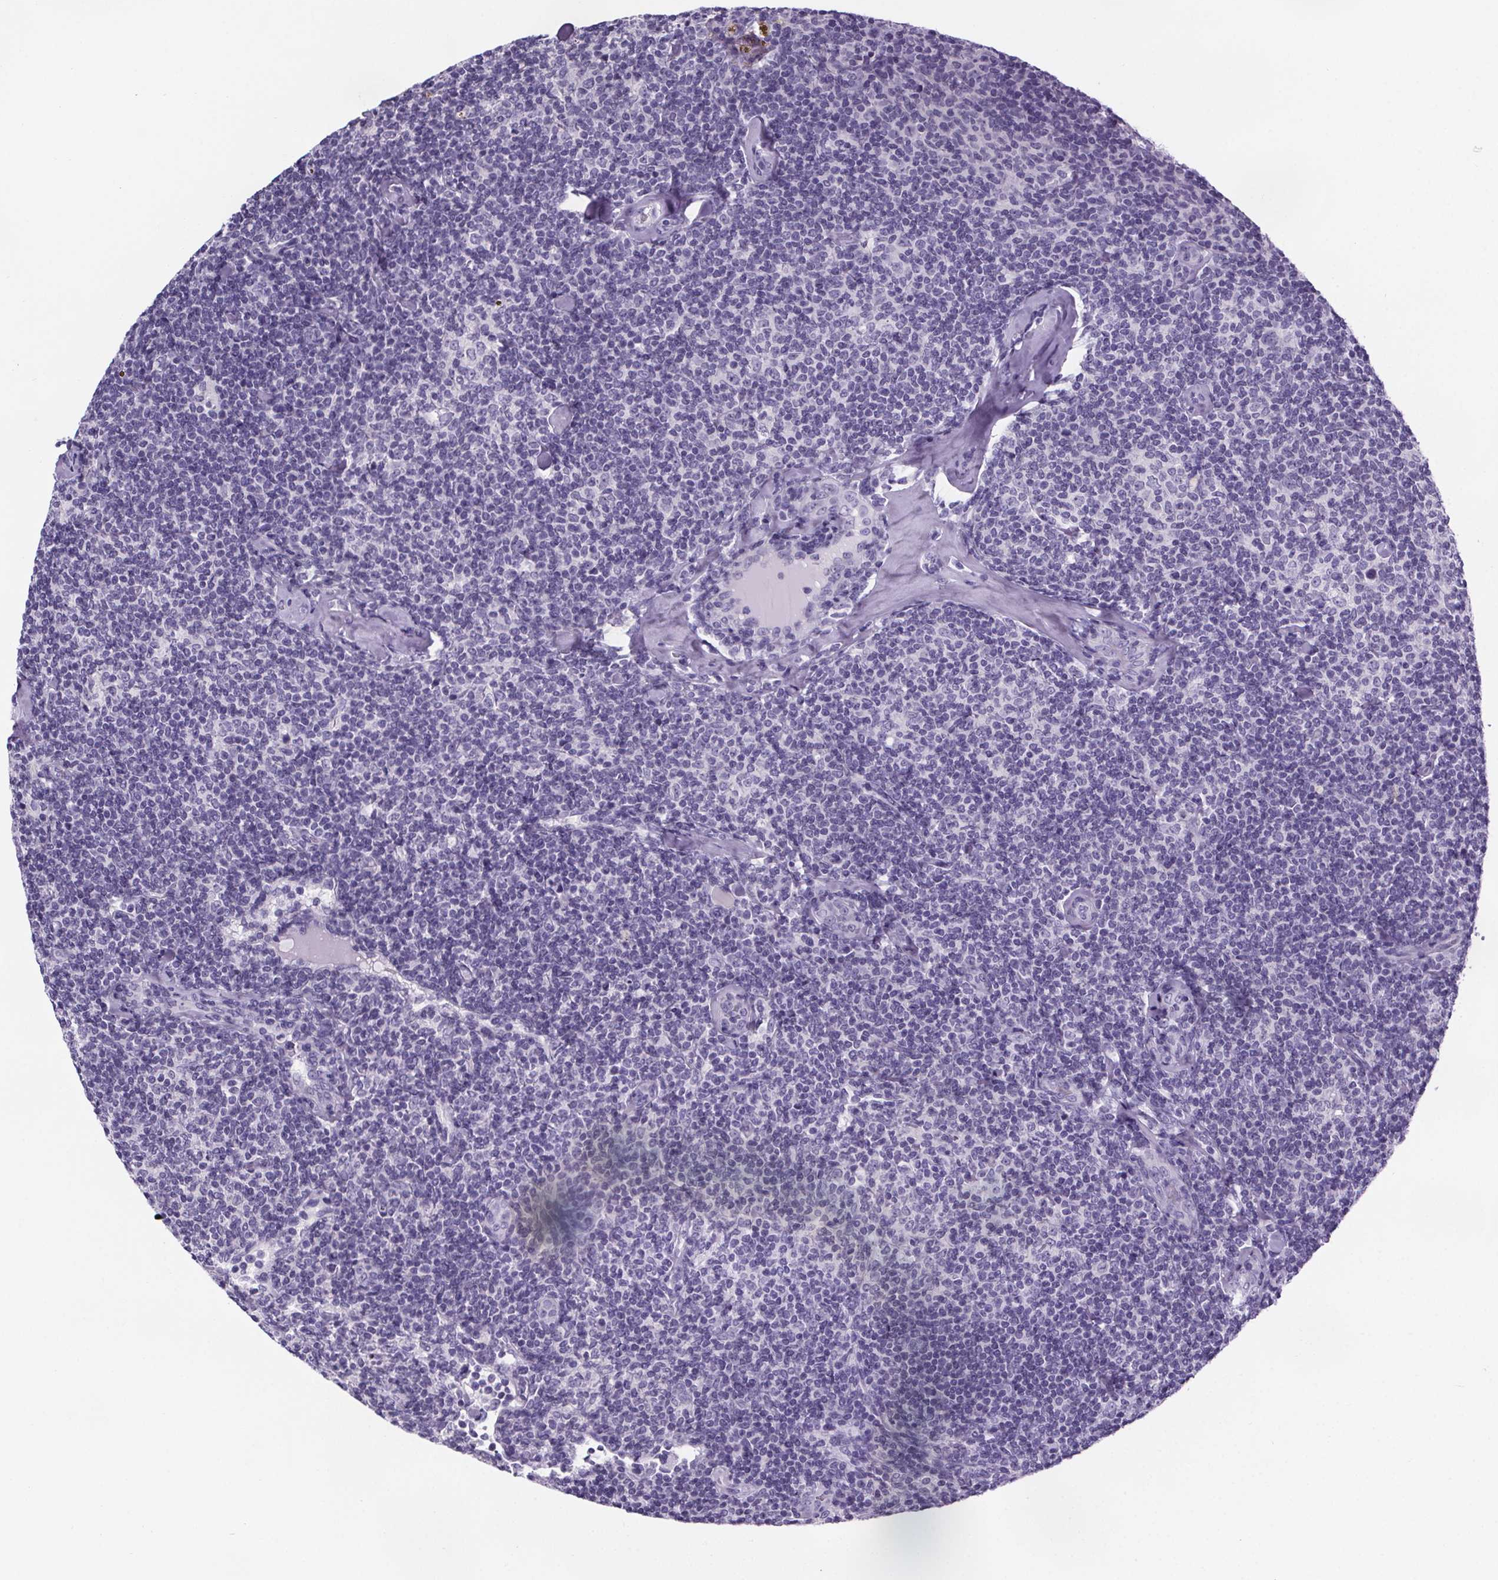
{"staining": {"intensity": "negative", "quantity": "none", "location": "none"}, "tissue": "lymphoma", "cell_type": "Tumor cells", "image_type": "cancer", "snomed": [{"axis": "morphology", "description": "Malignant lymphoma, non-Hodgkin's type, Low grade"}, {"axis": "topography", "description": "Lymph node"}], "caption": "DAB (3,3'-diaminobenzidine) immunohistochemical staining of human malignant lymphoma, non-Hodgkin's type (low-grade) demonstrates no significant positivity in tumor cells.", "gene": "CUBN", "patient": {"sex": "female", "age": 56}}